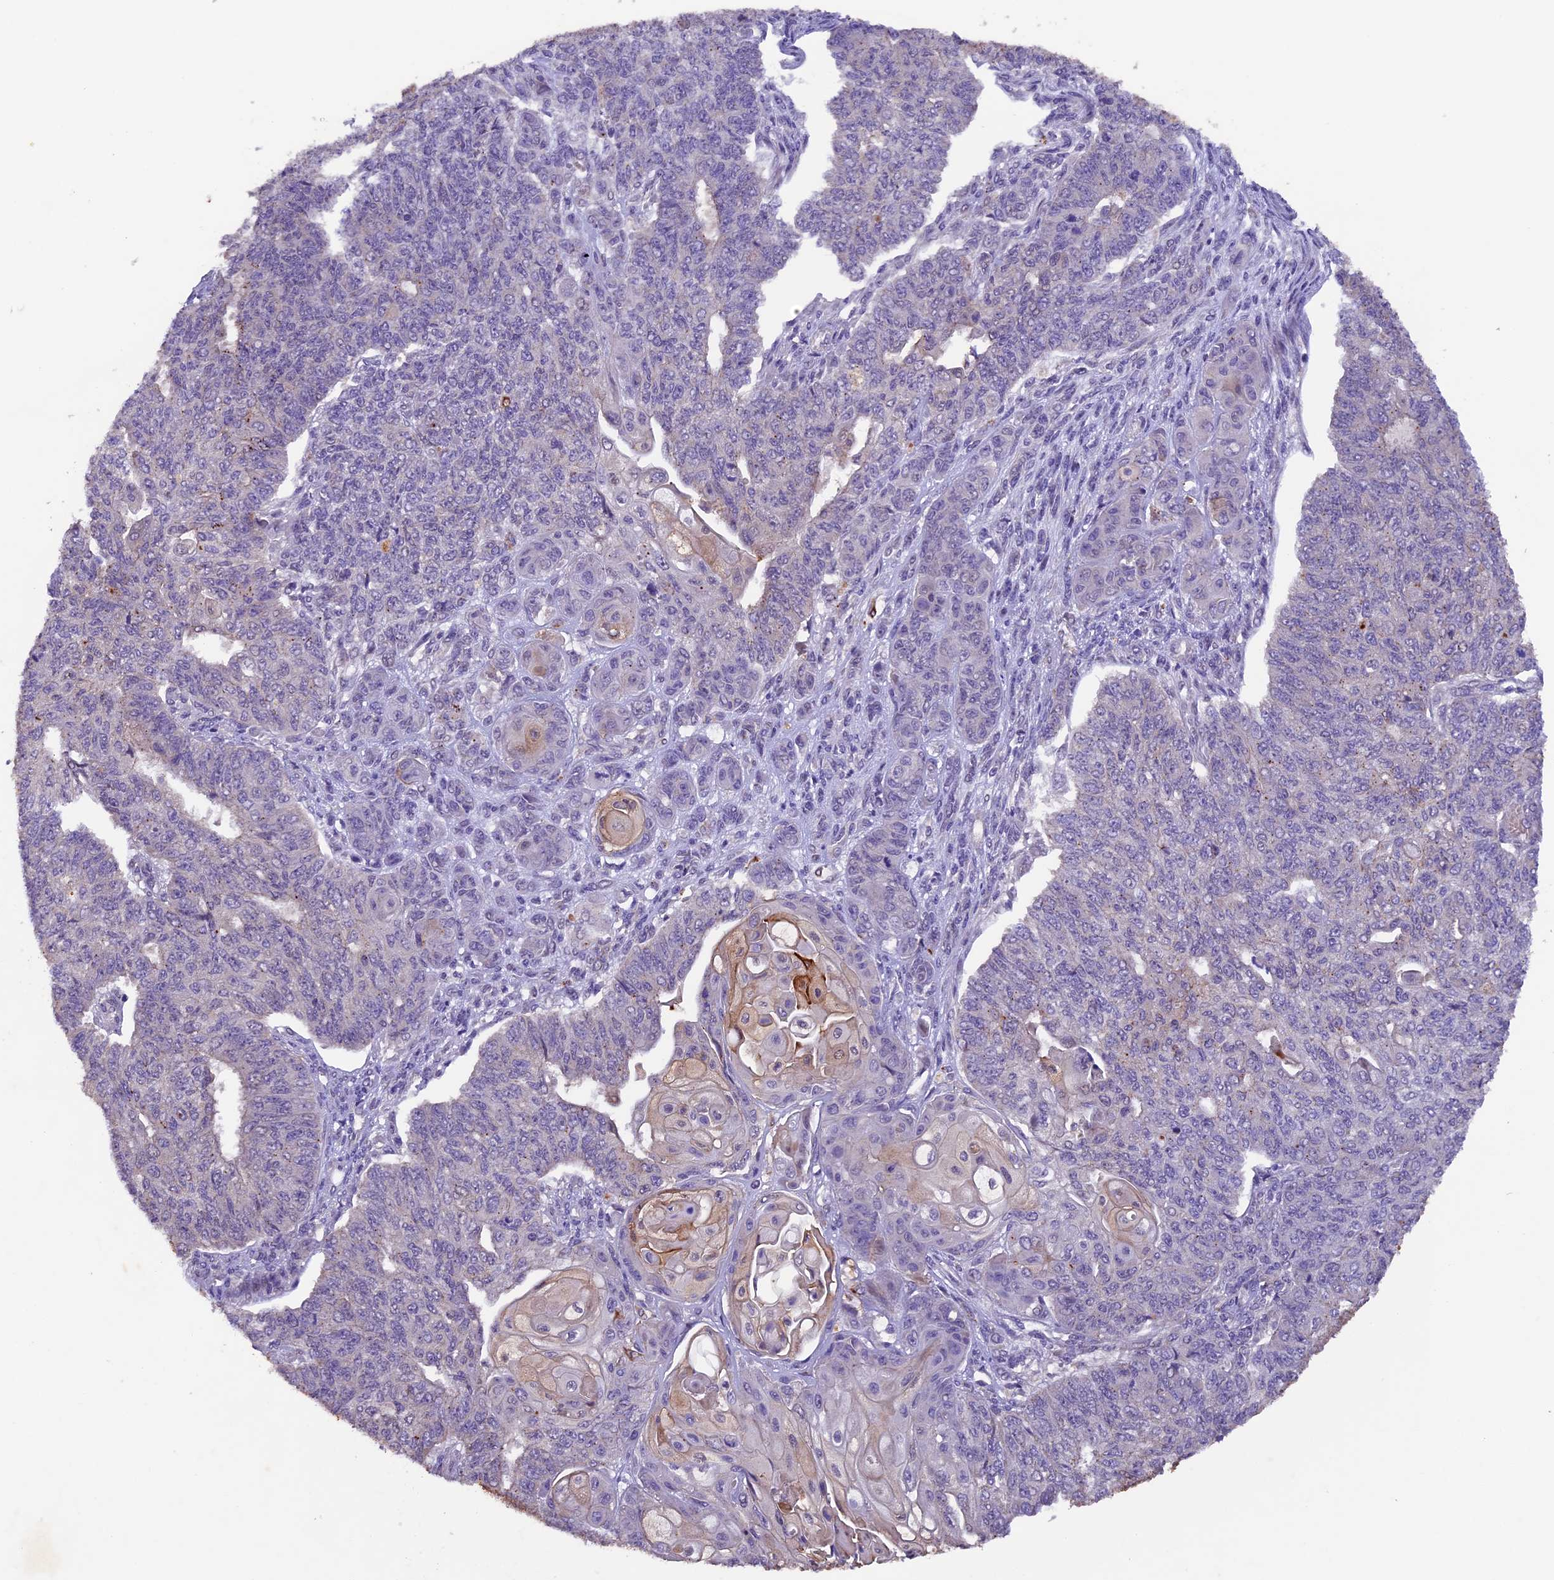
{"staining": {"intensity": "negative", "quantity": "none", "location": "none"}, "tissue": "endometrial cancer", "cell_type": "Tumor cells", "image_type": "cancer", "snomed": [{"axis": "morphology", "description": "Adenocarcinoma, NOS"}, {"axis": "topography", "description": "Endometrium"}], "caption": "This is an immunohistochemistry (IHC) image of endometrial cancer. There is no positivity in tumor cells.", "gene": "NCK2", "patient": {"sex": "female", "age": 32}}